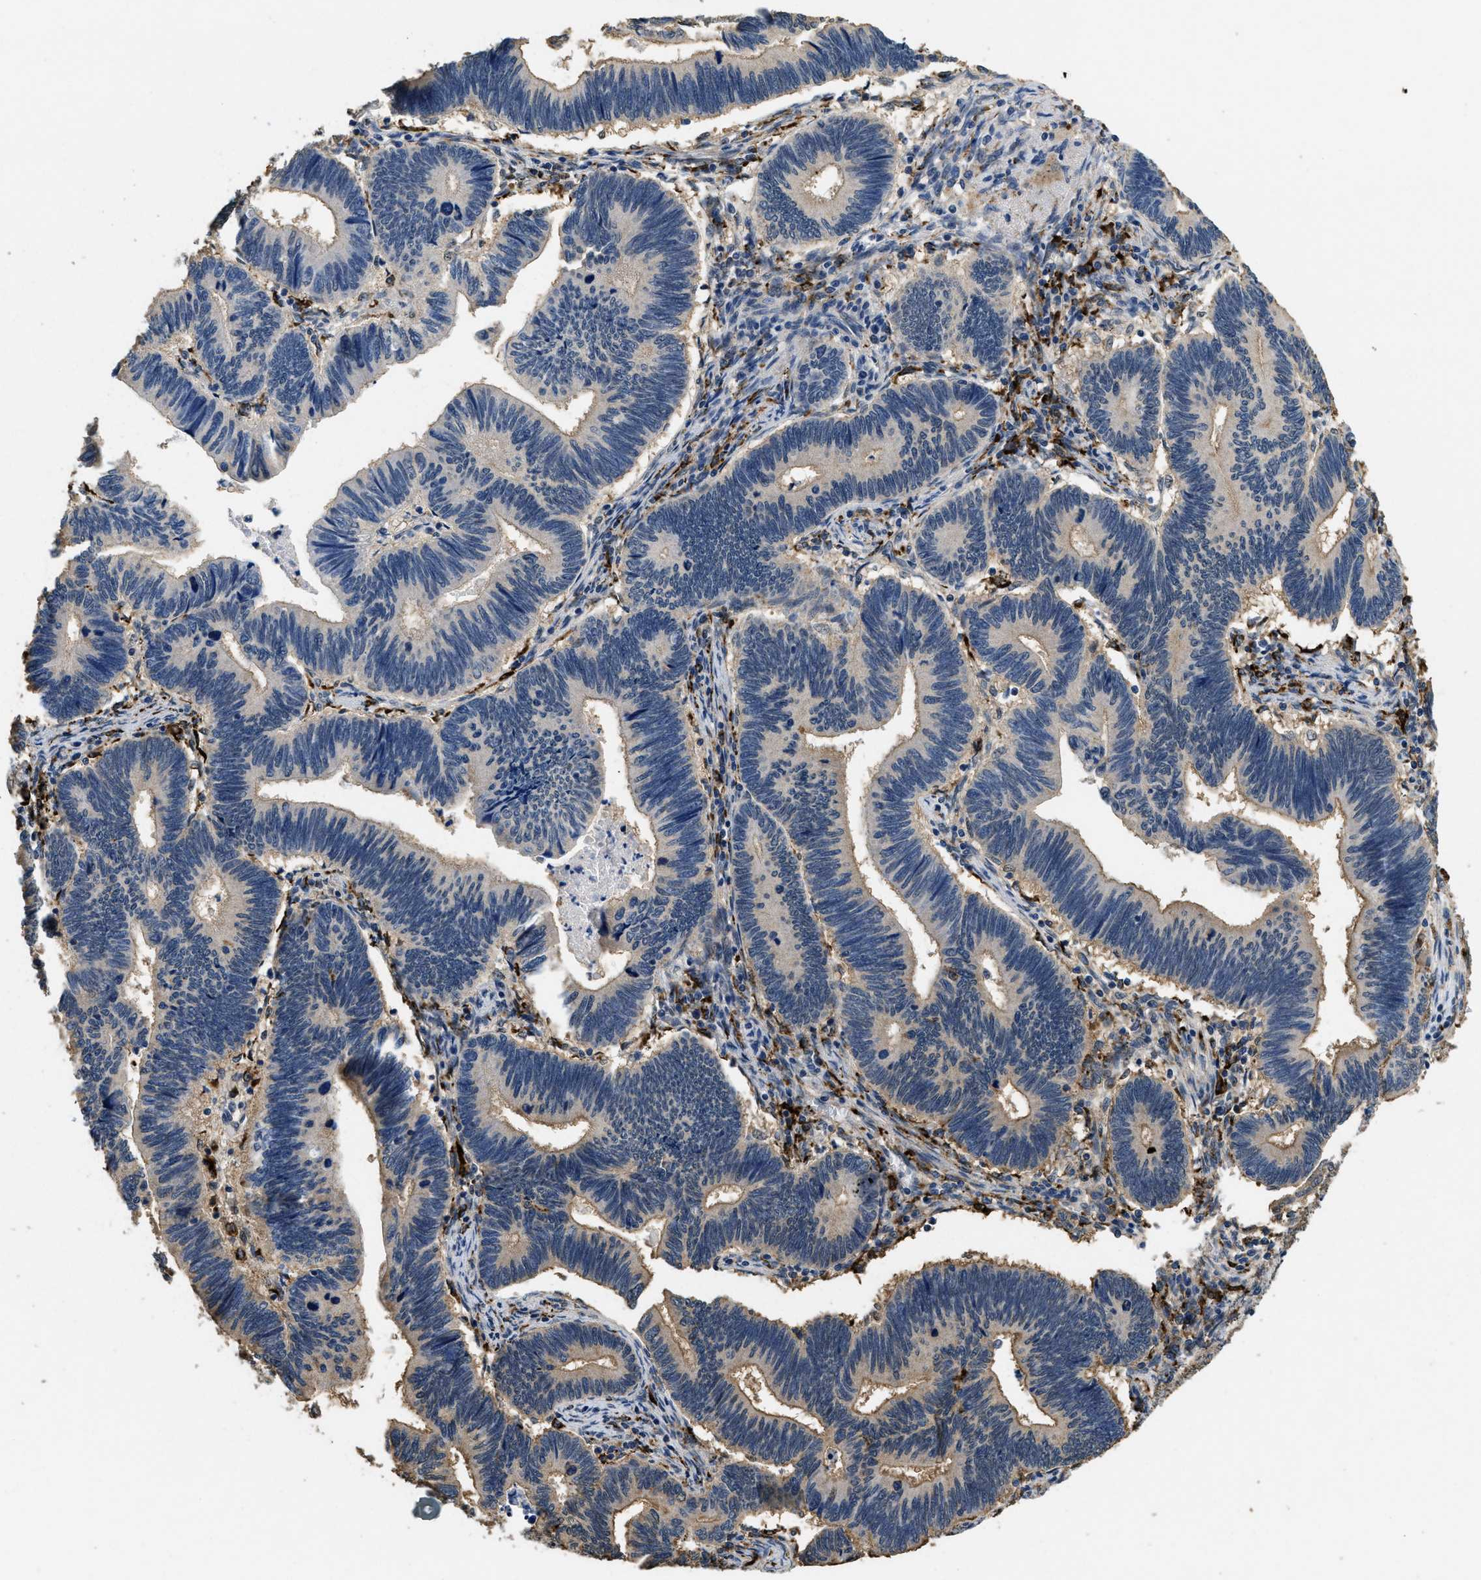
{"staining": {"intensity": "weak", "quantity": "<25%", "location": "cytoplasmic/membranous"}, "tissue": "pancreatic cancer", "cell_type": "Tumor cells", "image_type": "cancer", "snomed": [{"axis": "morphology", "description": "Adenocarcinoma, NOS"}, {"axis": "topography", "description": "Pancreas"}], "caption": "The image shows no significant positivity in tumor cells of pancreatic cancer. Brightfield microscopy of immunohistochemistry (IHC) stained with DAB (brown) and hematoxylin (blue), captured at high magnification.", "gene": "BMPR2", "patient": {"sex": "female", "age": 70}}